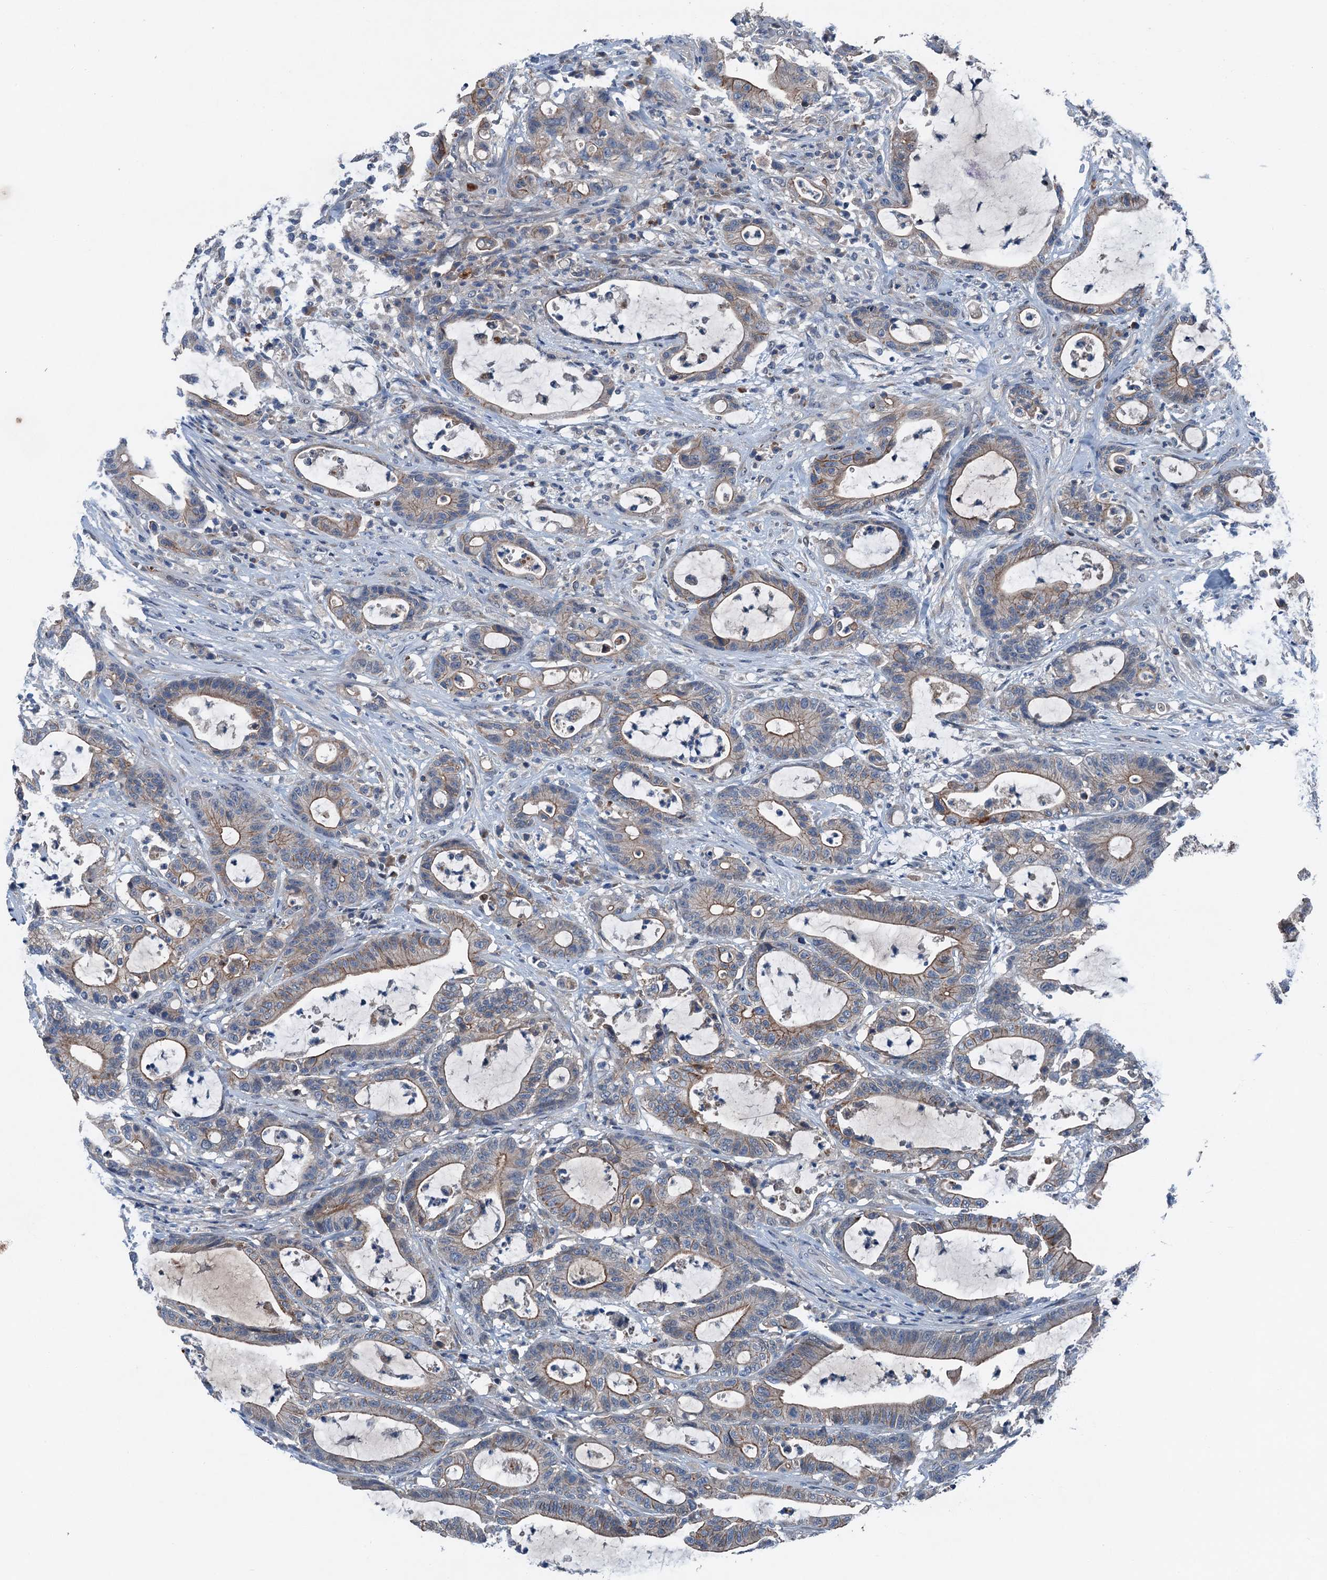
{"staining": {"intensity": "moderate", "quantity": "25%-75%", "location": "cytoplasmic/membranous"}, "tissue": "colorectal cancer", "cell_type": "Tumor cells", "image_type": "cancer", "snomed": [{"axis": "morphology", "description": "Adenocarcinoma, NOS"}, {"axis": "topography", "description": "Colon"}], "caption": "Tumor cells reveal moderate cytoplasmic/membranous positivity in about 25%-75% of cells in colorectal cancer.", "gene": "SLC2A10", "patient": {"sex": "female", "age": 84}}